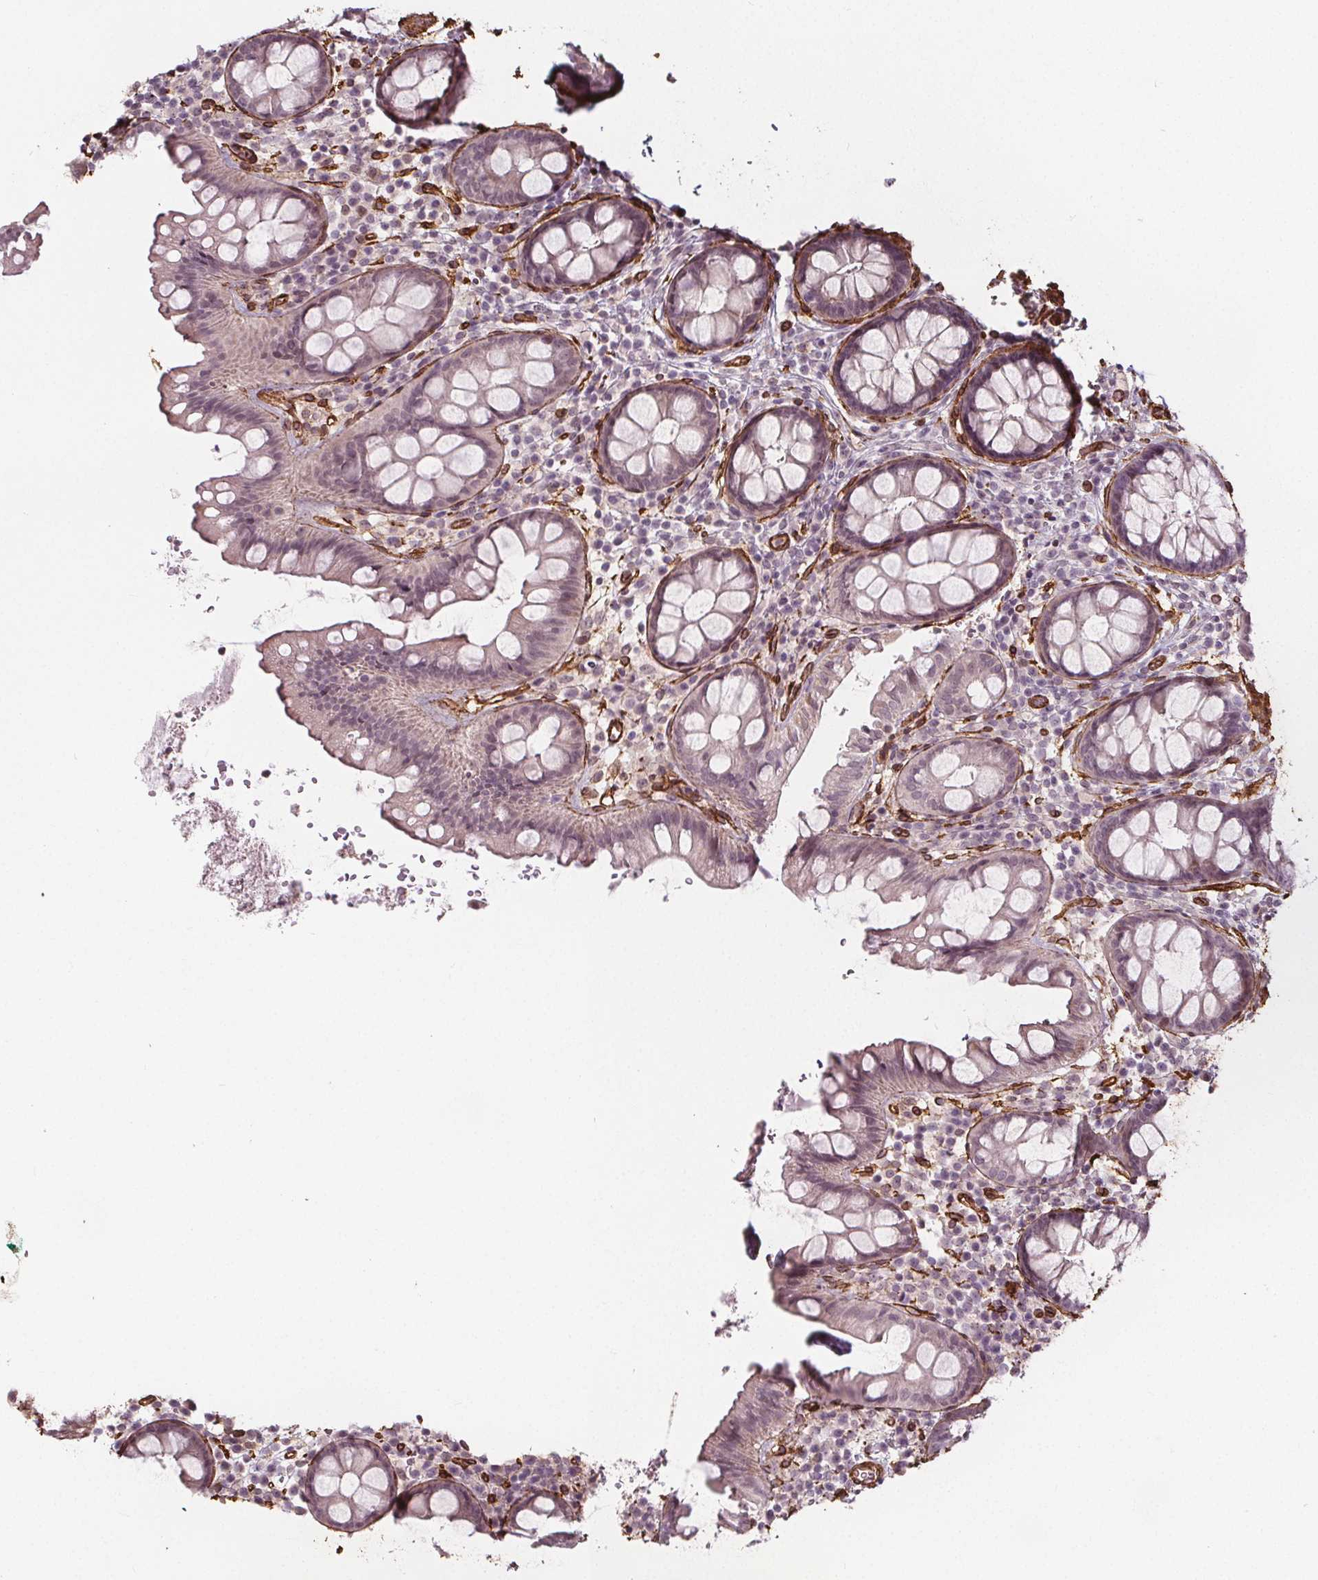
{"staining": {"intensity": "weak", "quantity": "<25%", "location": "cytoplasmic/membranous"}, "tissue": "rectum", "cell_type": "Glandular cells", "image_type": "normal", "snomed": [{"axis": "morphology", "description": "Normal tissue, NOS"}, {"axis": "topography", "description": "Rectum"}, {"axis": "topography", "description": "Peripheral nerve tissue"}], "caption": "The image shows no significant staining in glandular cells of rectum.", "gene": "HAS1", "patient": {"sex": "female", "age": 69}}